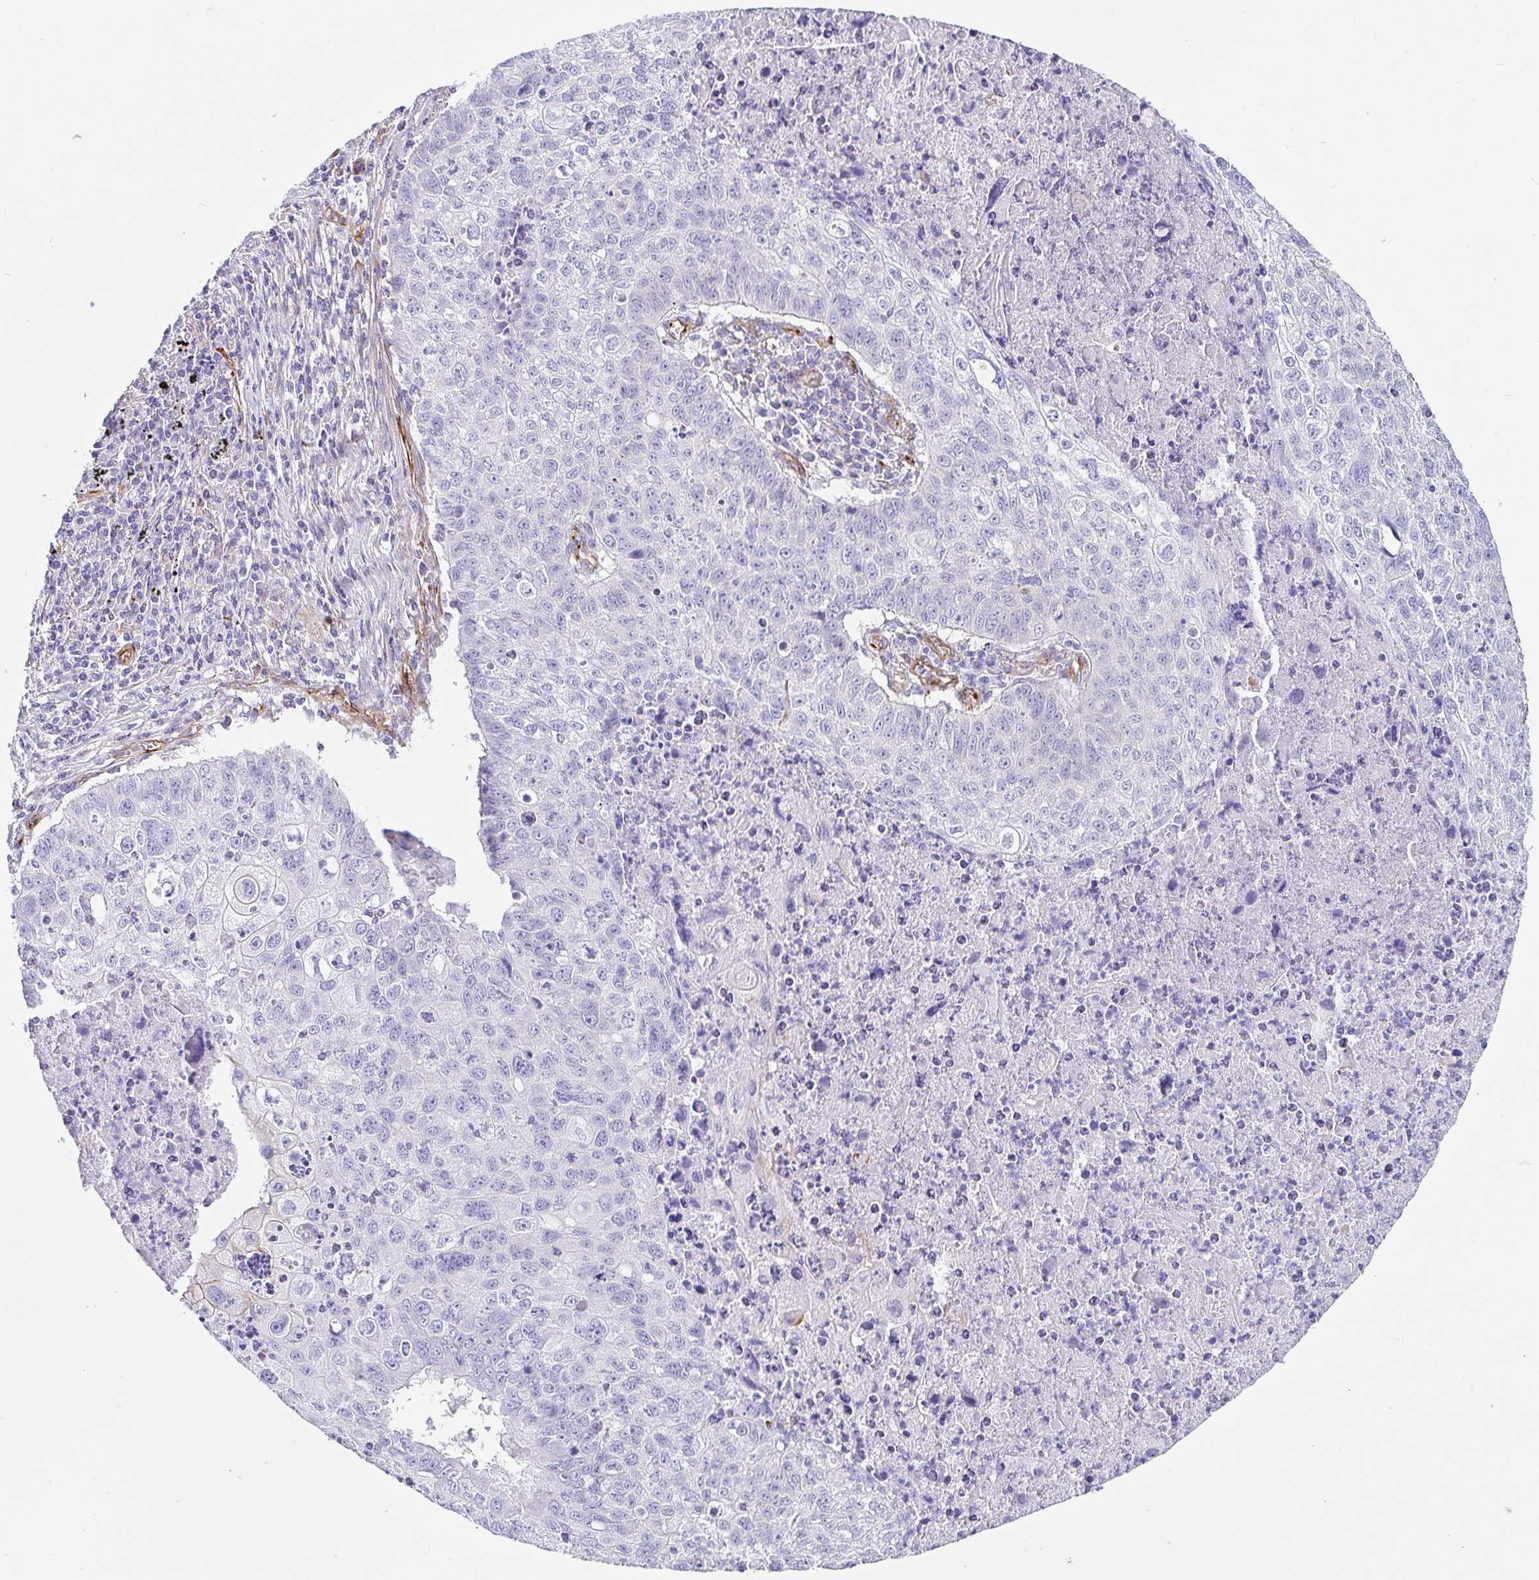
{"staining": {"intensity": "negative", "quantity": "none", "location": "none"}, "tissue": "lung cancer", "cell_type": "Tumor cells", "image_type": "cancer", "snomed": [{"axis": "morphology", "description": "Normal morphology"}, {"axis": "morphology", "description": "Aneuploidy"}, {"axis": "morphology", "description": "Squamous cell carcinoma, NOS"}, {"axis": "topography", "description": "Lymph node"}, {"axis": "topography", "description": "Lung"}], "caption": "Squamous cell carcinoma (lung) stained for a protein using immunohistochemistry (IHC) shows no expression tumor cells.", "gene": "DOCK1", "patient": {"sex": "female", "age": 76}}